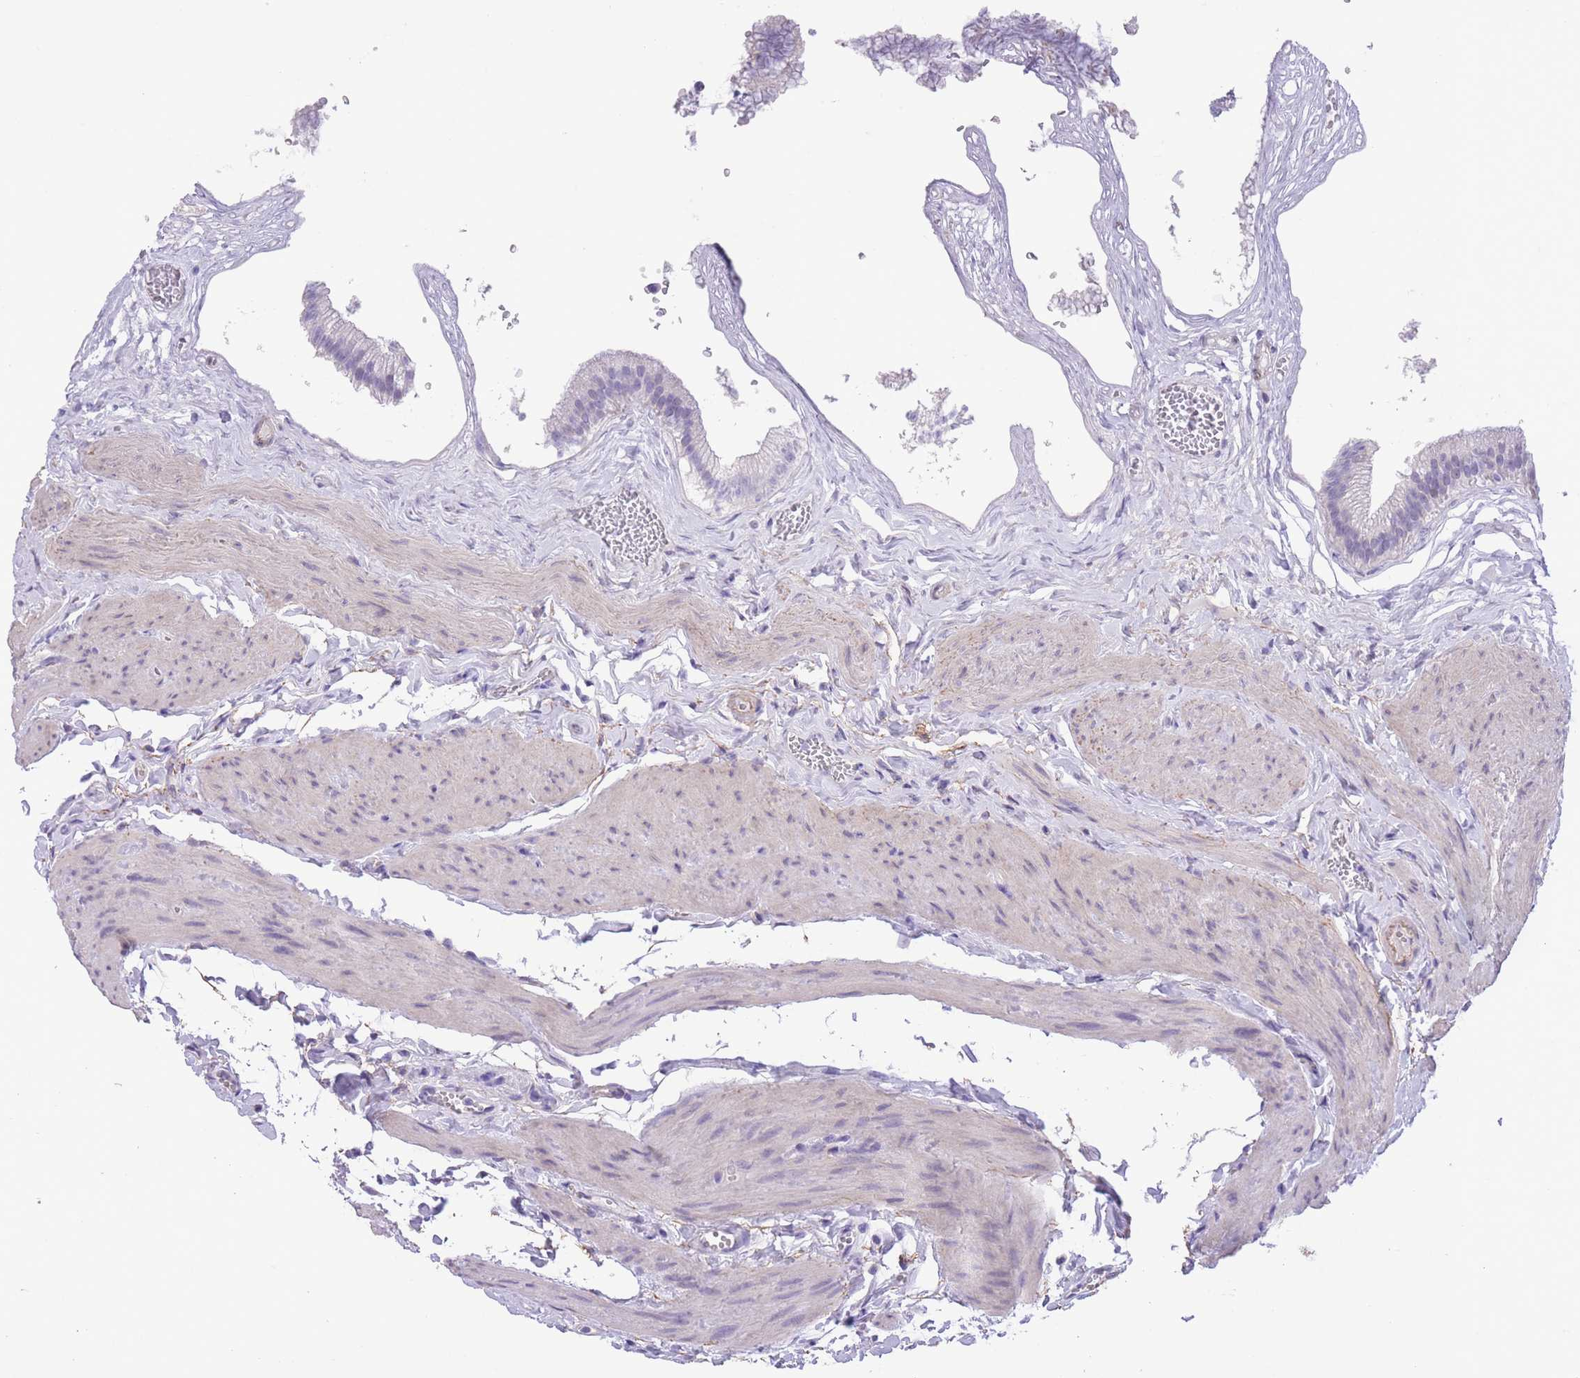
{"staining": {"intensity": "negative", "quantity": "none", "location": "none"}, "tissue": "gallbladder", "cell_type": "Glandular cells", "image_type": "normal", "snomed": [{"axis": "morphology", "description": "Normal tissue, NOS"}, {"axis": "topography", "description": "Gallbladder"}], "caption": "Glandular cells show no significant staining in normal gallbladder.", "gene": "RAI2", "patient": {"sex": "female", "age": 54}}